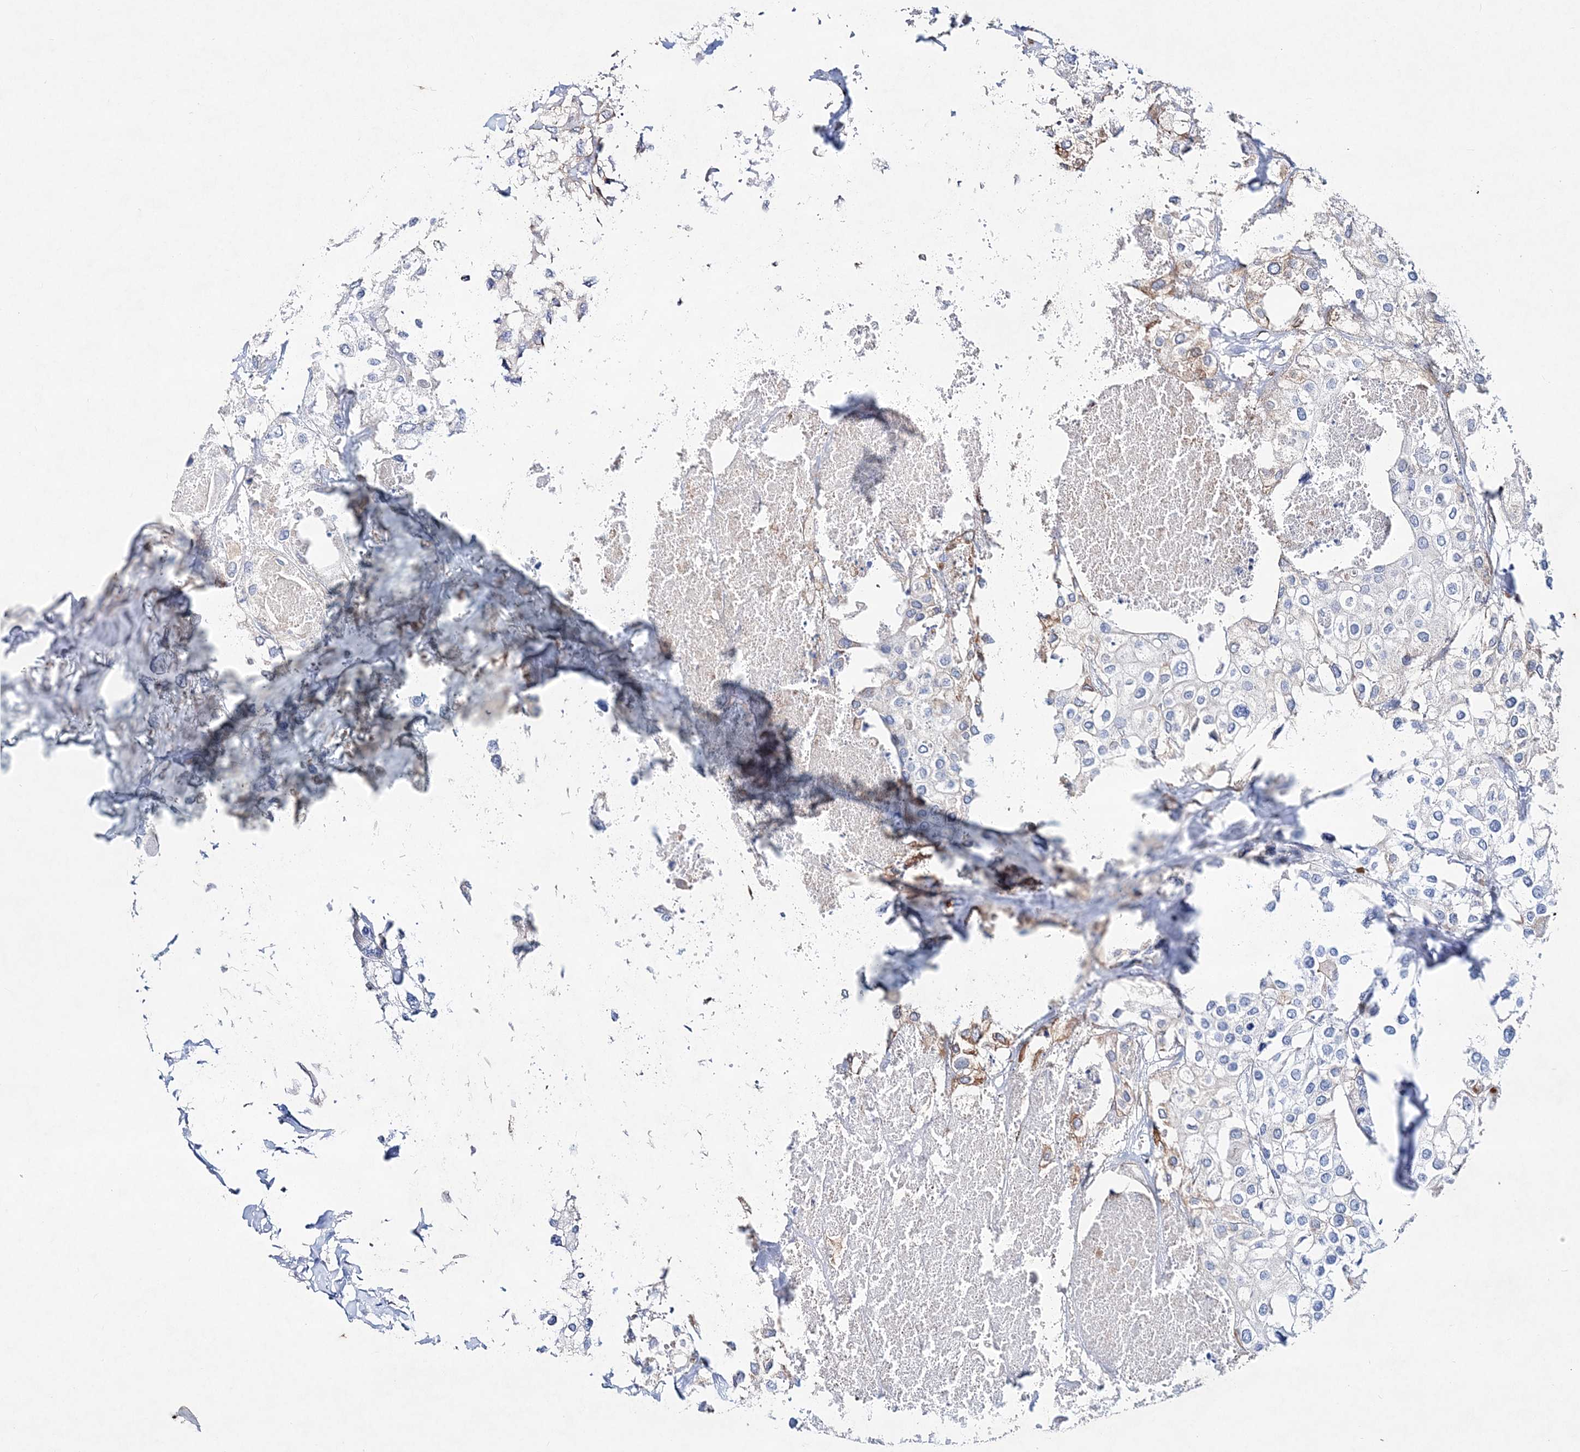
{"staining": {"intensity": "moderate", "quantity": "<25%", "location": "cytoplasmic/membranous"}, "tissue": "urothelial cancer", "cell_type": "Tumor cells", "image_type": "cancer", "snomed": [{"axis": "morphology", "description": "Urothelial carcinoma, High grade"}, {"axis": "topography", "description": "Urinary bladder"}], "caption": "Immunohistochemistry of high-grade urothelial carcinoma exhibits low levels of moderate cytoplasmic/membranous positivity in approximately <25% of tumor cells.", "gene": "SPINK7", "patient": {"sex": "male", "age": 64}}